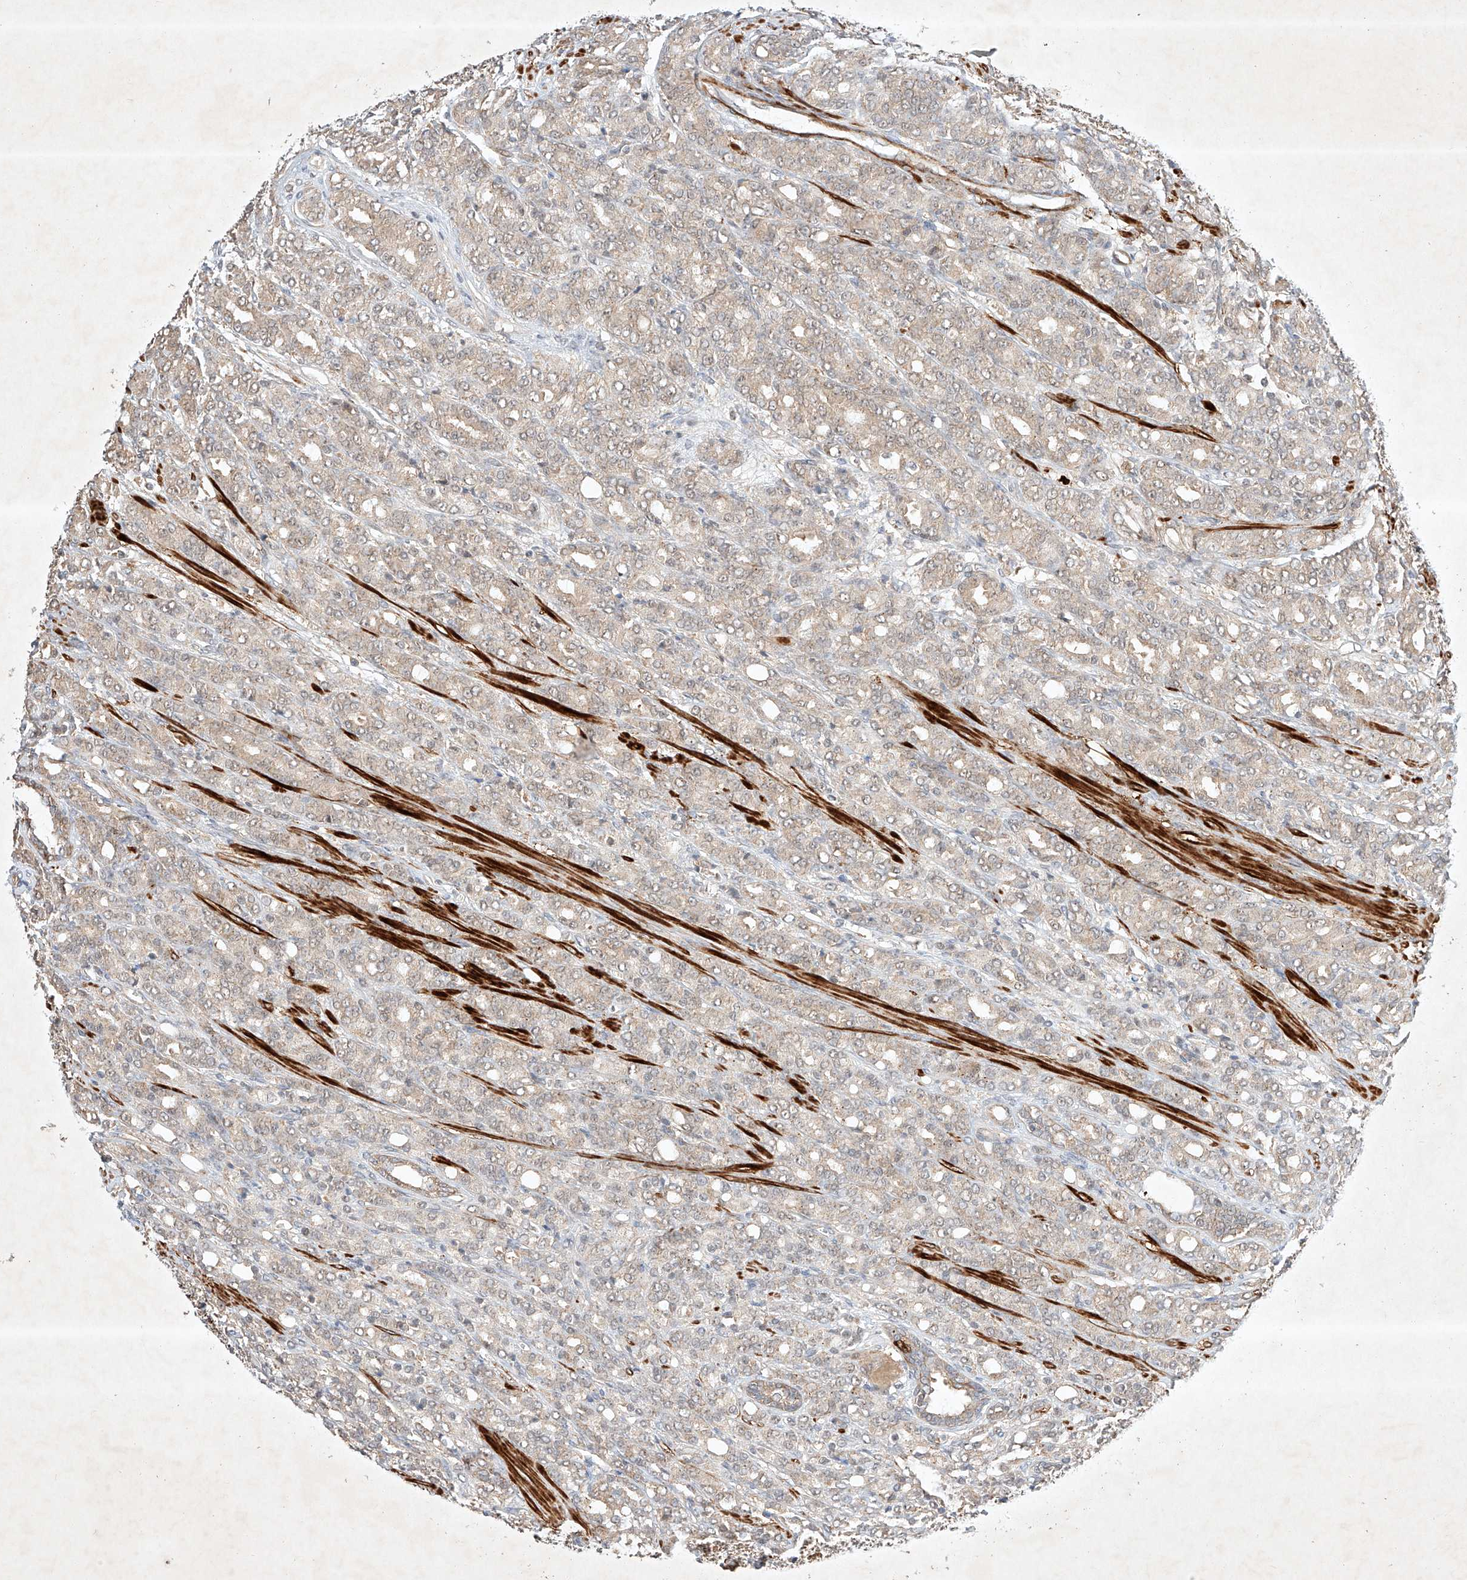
{"staining": {"intensity": "weak", "quantity": "25%-75%", "location": "cytoplasmic/membranous"}, "tissue": "prostate cancer", "cell_type": "Tumor cells", "image_type": "cancer", "snomed": [{"axis": "morphology", "description": "Adenocarcinoma, High grade"}, {"axis": "topography", "description": "Prostate"}], "caption": "IHC (DAB (3,3'-diaminobenzidine)) staining of prostate adenocarcinoma (high-grade) exhibits weak cytoplasmic/membranous protein staining in about 25%-75% of tumor cells.", "gene": "ARHGAP33", "patient": {"sex": "male", "age": 62}}